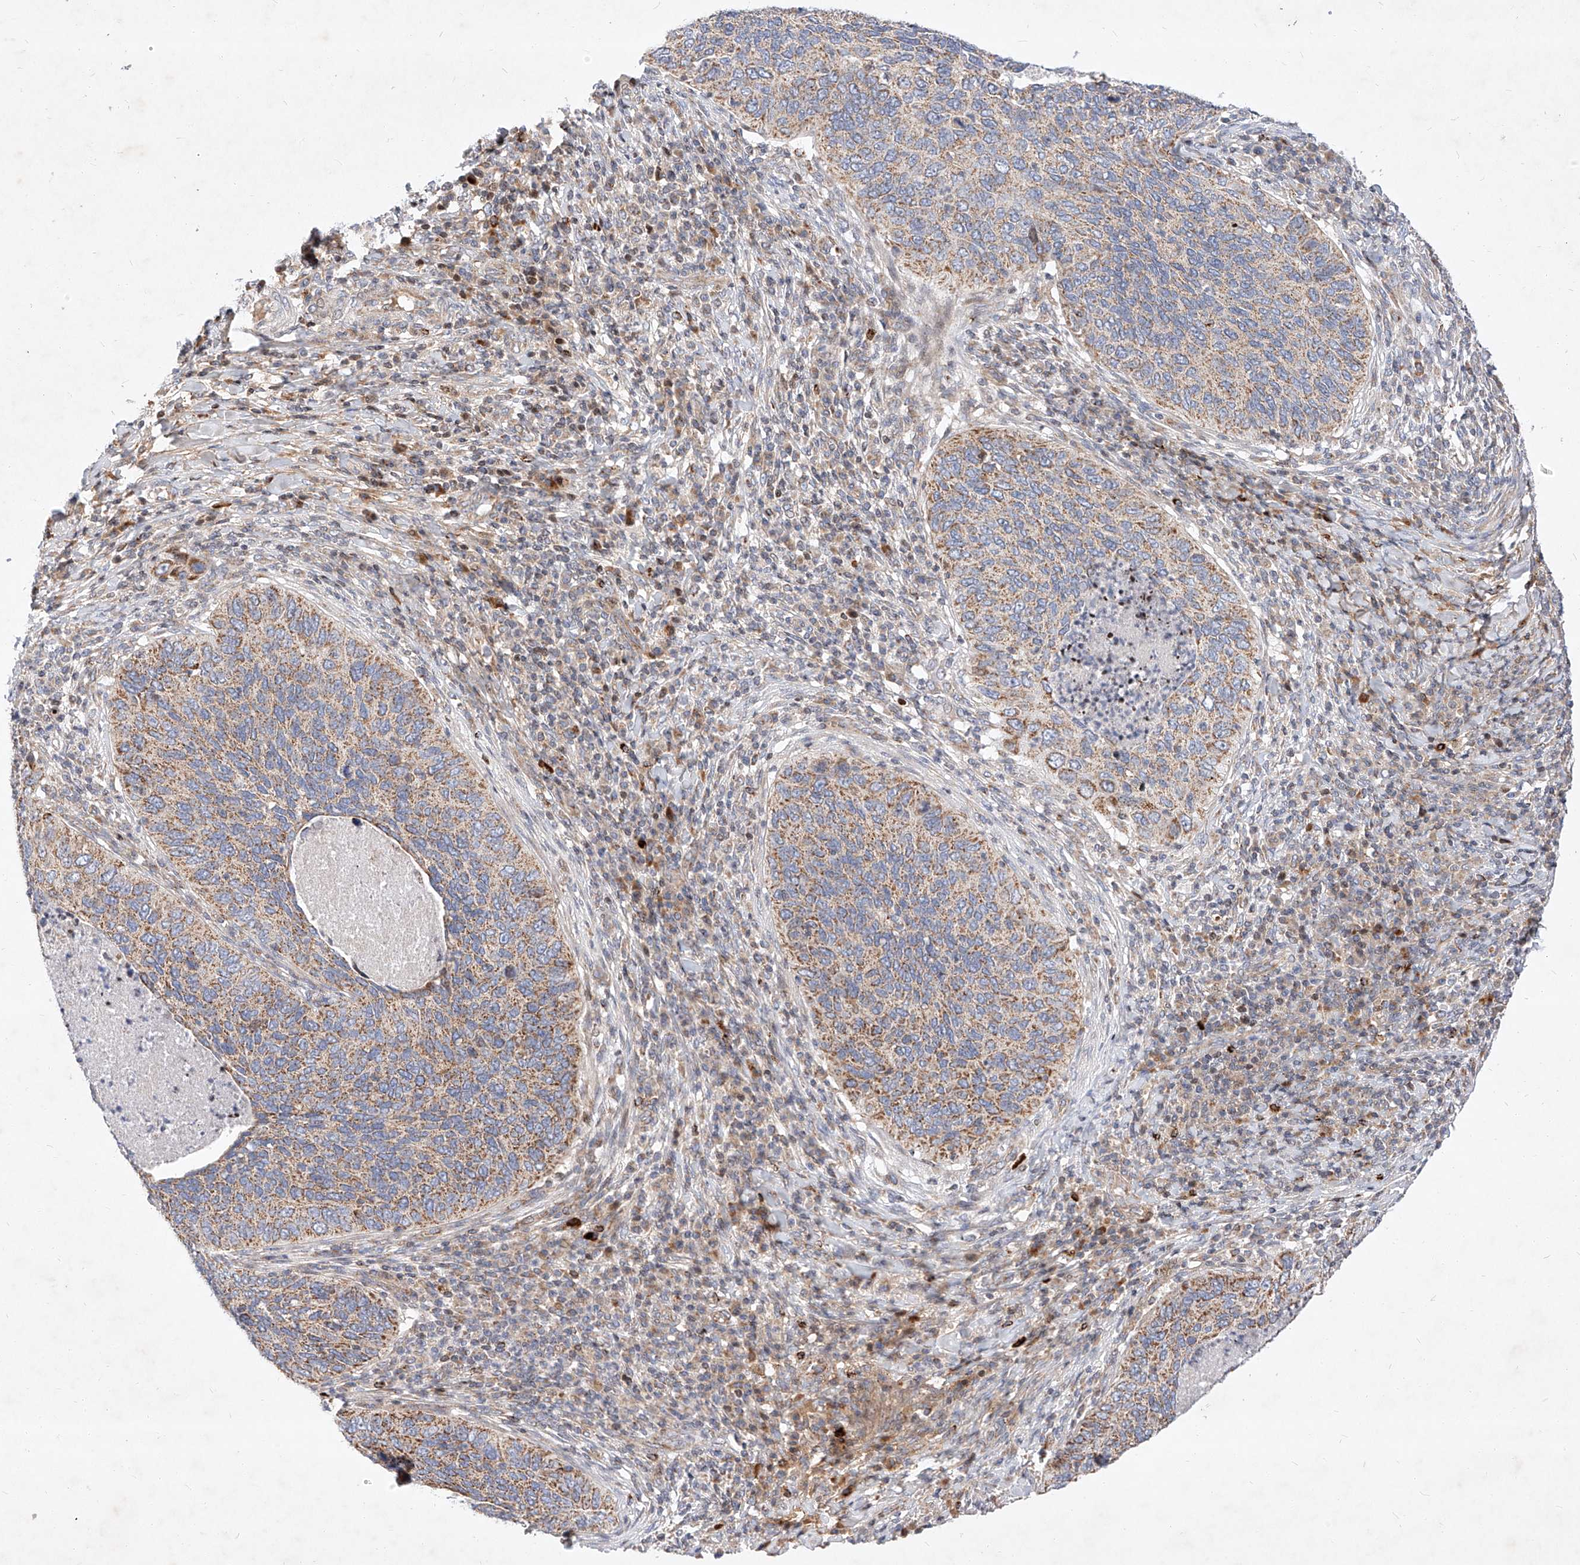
{"staining": {"intensity": "moderate", "quantity": ">75%", "location": "cytoplasmic/membranous"}, "tissue": "cervical cancer", "cell_type": "Tumor cells", "image_type": "cancer", "snomed": [{"axis": "morphology", "description": "Squamous cell carcinoma, NOS"}, {"axis": "topography", "description": "Cervix"}], "caption": "Cervical squamous cell carcinoma stained with immunohistochemistry (IHC) reveals moderate cytoplasmic/membranous positivity in approximately >75% of tumor cells. The protein of interest is stained brown, and the nuclei are stained in blue (DAB IHC with brightfield microscopy, high magnification).", "gene": "OSGEPL1", "patient": {"sex": "female", "age": 38}}